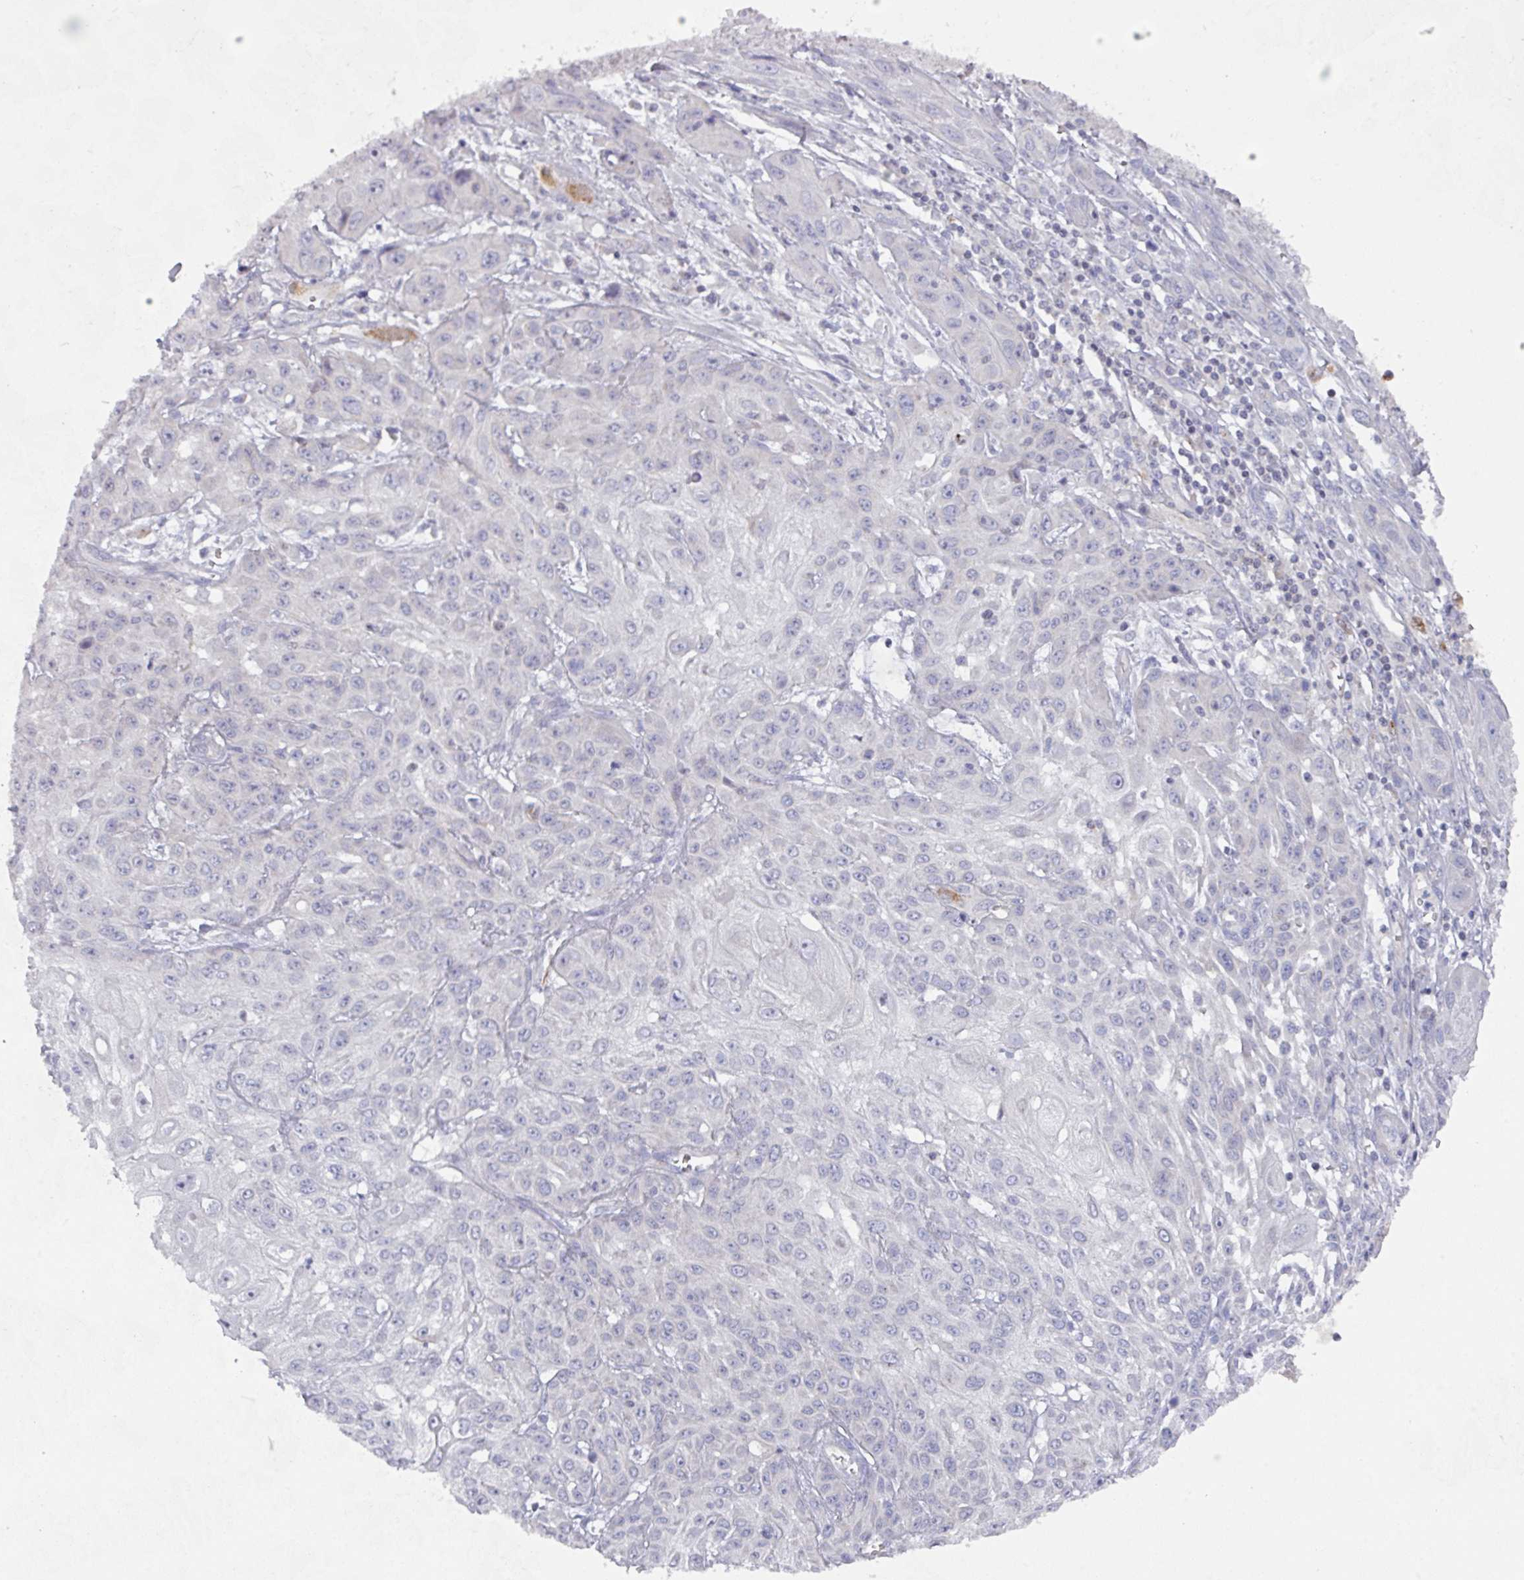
{"staining": {"intensity": "negative", "quantity": "none", "location": "none"}, "tissue": "skin cancer", "cell_type": "Tumor cells", "image_type": "cancer", "snomed": [{"axis": "morphology", "description": "Squamous cell carcinoma, NOS"}, {"axis": "topography", "description": "Skin"}, {"axis": "topography", "description": "Vulva"}], "caption": "High magnification brightfield microscopy of skin squamous cell carcinoma stained with DAB (brown) and counterstained with hematoxylin (blue): tumor cells show no significant expression.", "gene": "DCAF12L2", "patient": {"sex": "female", "age": 71}}